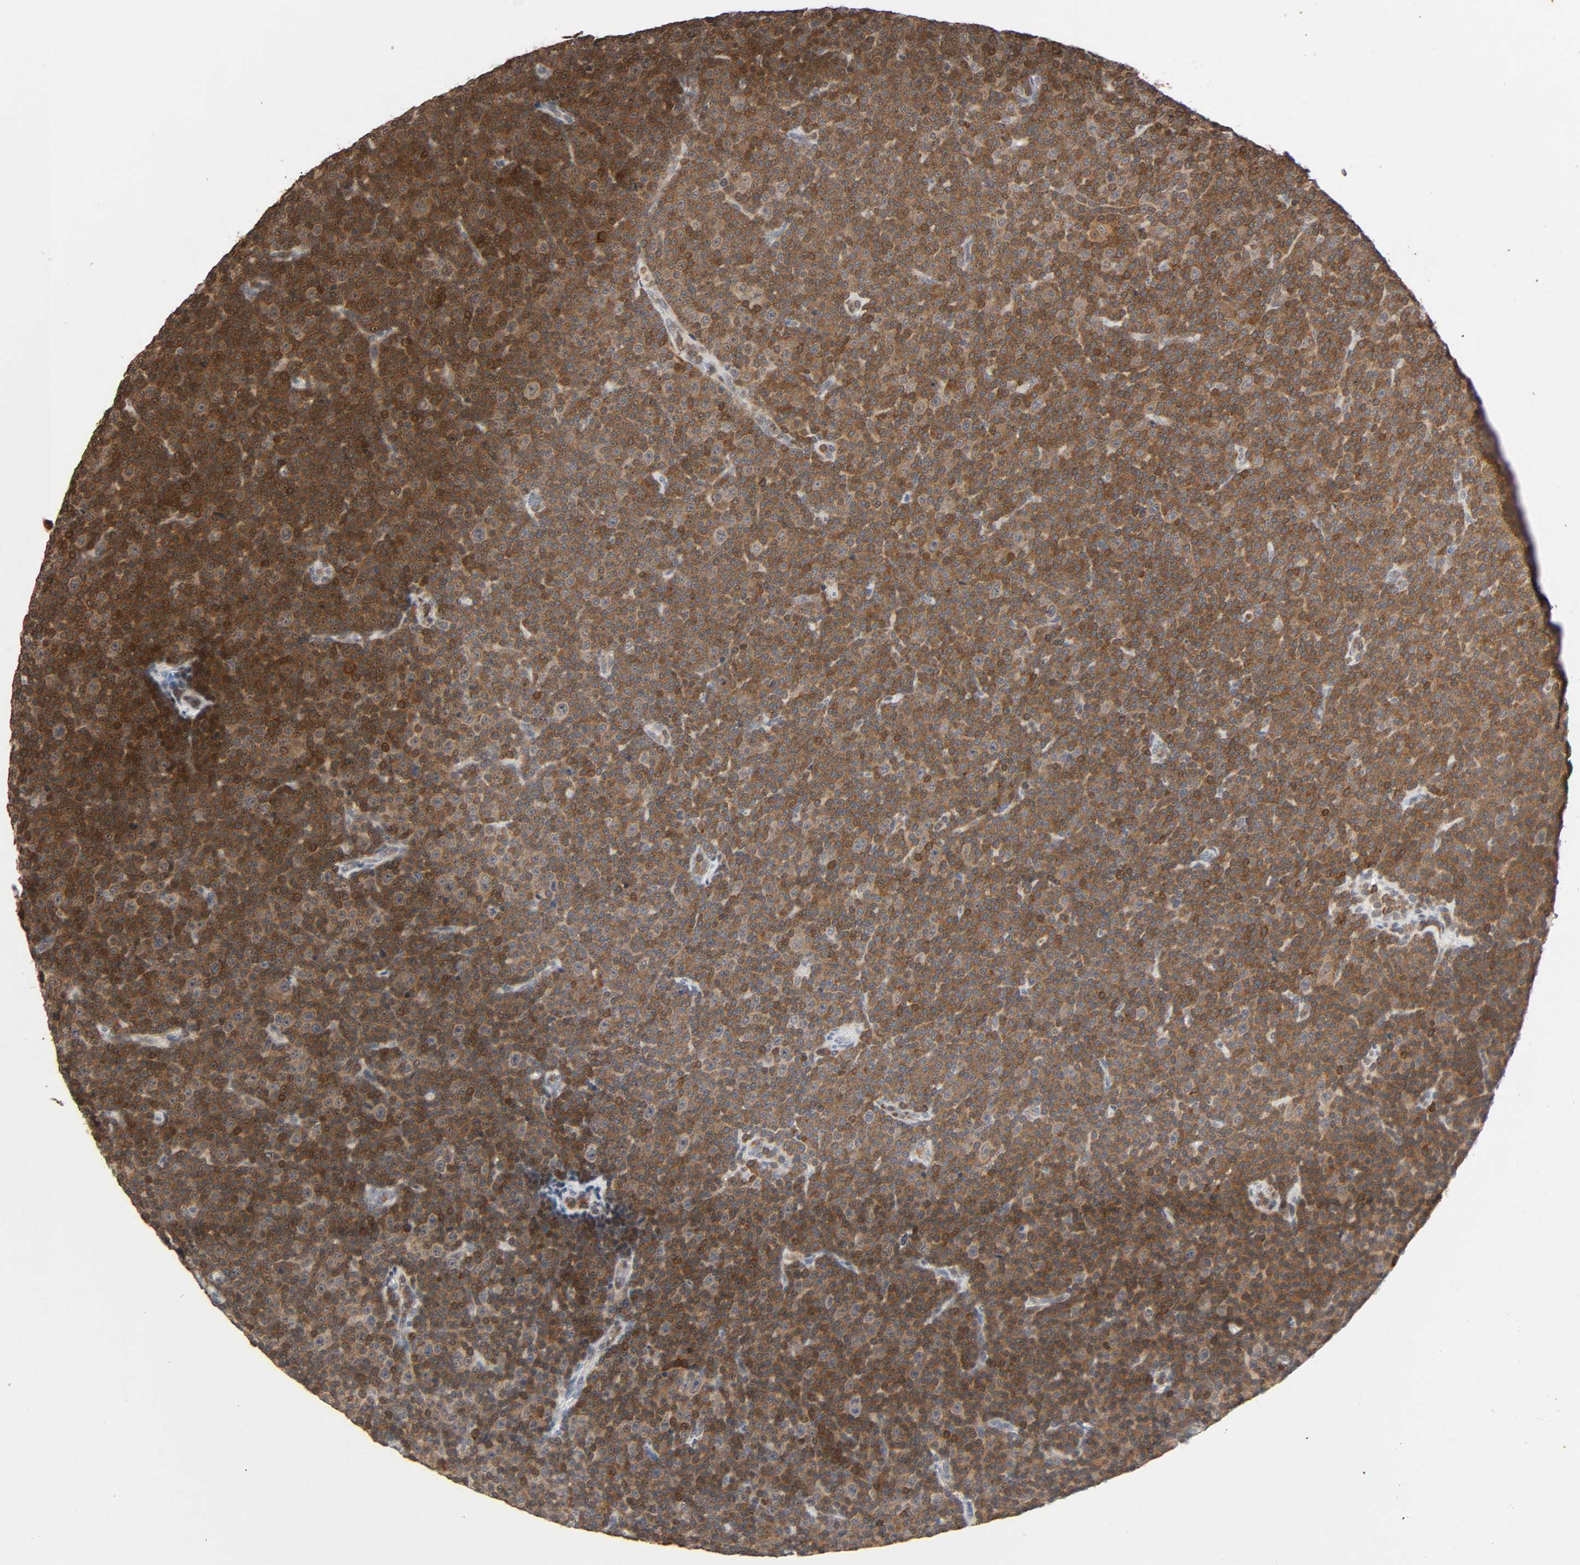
{"staining": {"intensity": "strong", "quantity": ">75%", "location": "cytoplasmic/membranous"}, "tissue": "lymphoma", "cell_type": "Tumor cells", "image_type": "cancer", "snomed": [{"axis": "morphology", "description": "Malignant lymphoma, non-Hodgkin's type, Low grade"}, {"axis": "topography", "description": "Lymph node"}], "caption": "The immunohistochemical stain highlights strong cytoplasmic/membranous expression in tumor cells of lymphoma tissue. Immunohistochemistry stains the protein in brown and the nuclei are stained blue.", "gene": "STK4", "patient": {"sex": "female", "age": 67}}